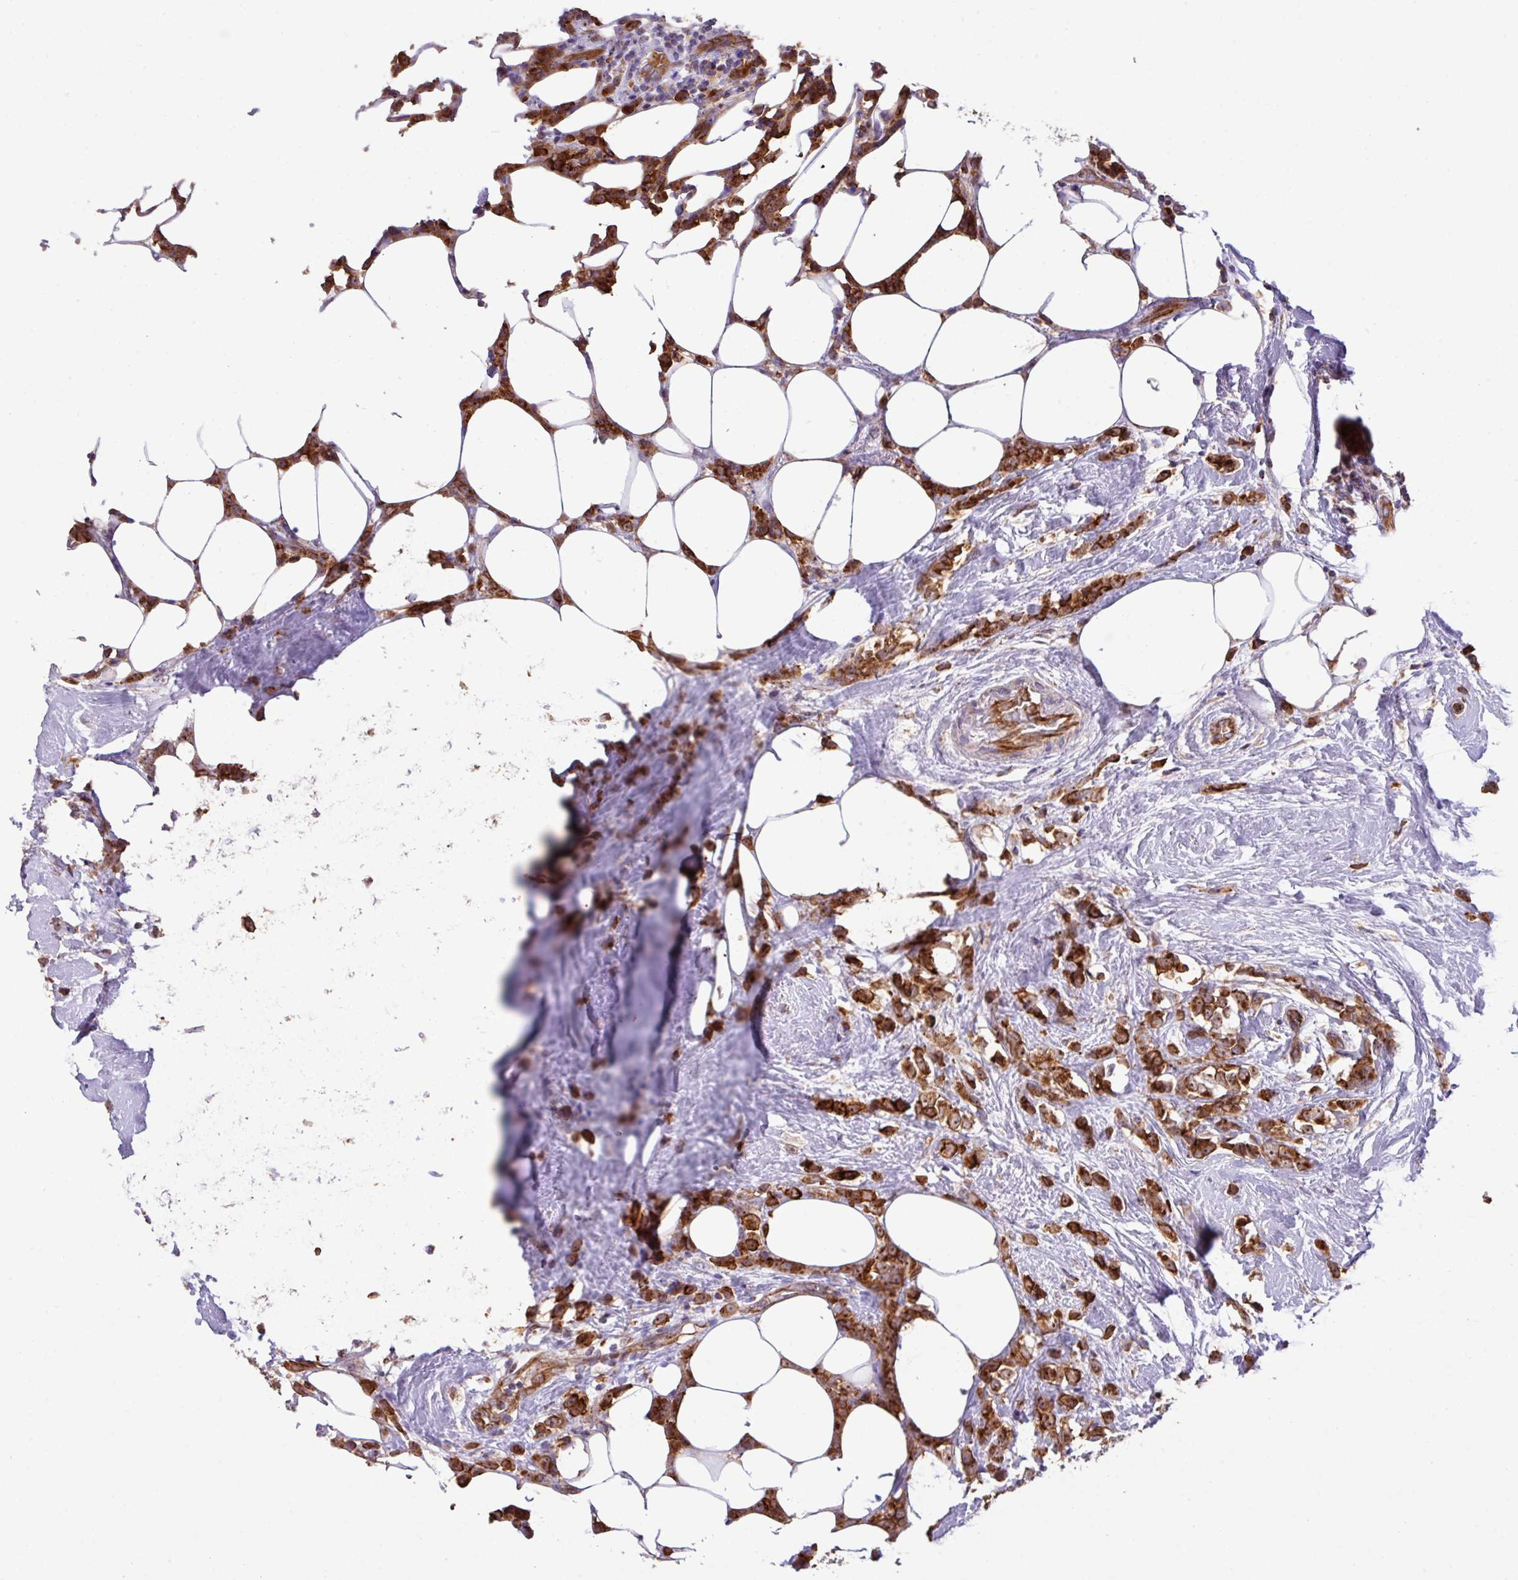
{"staining": {"intensity": "strong", "quantity": ">75%", "location": "cytoplasmic/membranous"}, "tissue": "breast cancer", "cell_type": "Tumor cells", "image_type": "cancer", "snomed": [{"axis": "morphology", "description": "Duct carcinoma"}, {"axis": "topography", "description": "Breast"}], "caption": "DAB immunohistochemical staining of human breast cancer exhibits strong cytoplasmic/membranous protein staining in approximately >75% of tumor cells.", "gene": "LRRC53", "patient": {"sex": "female", "age": 80}}